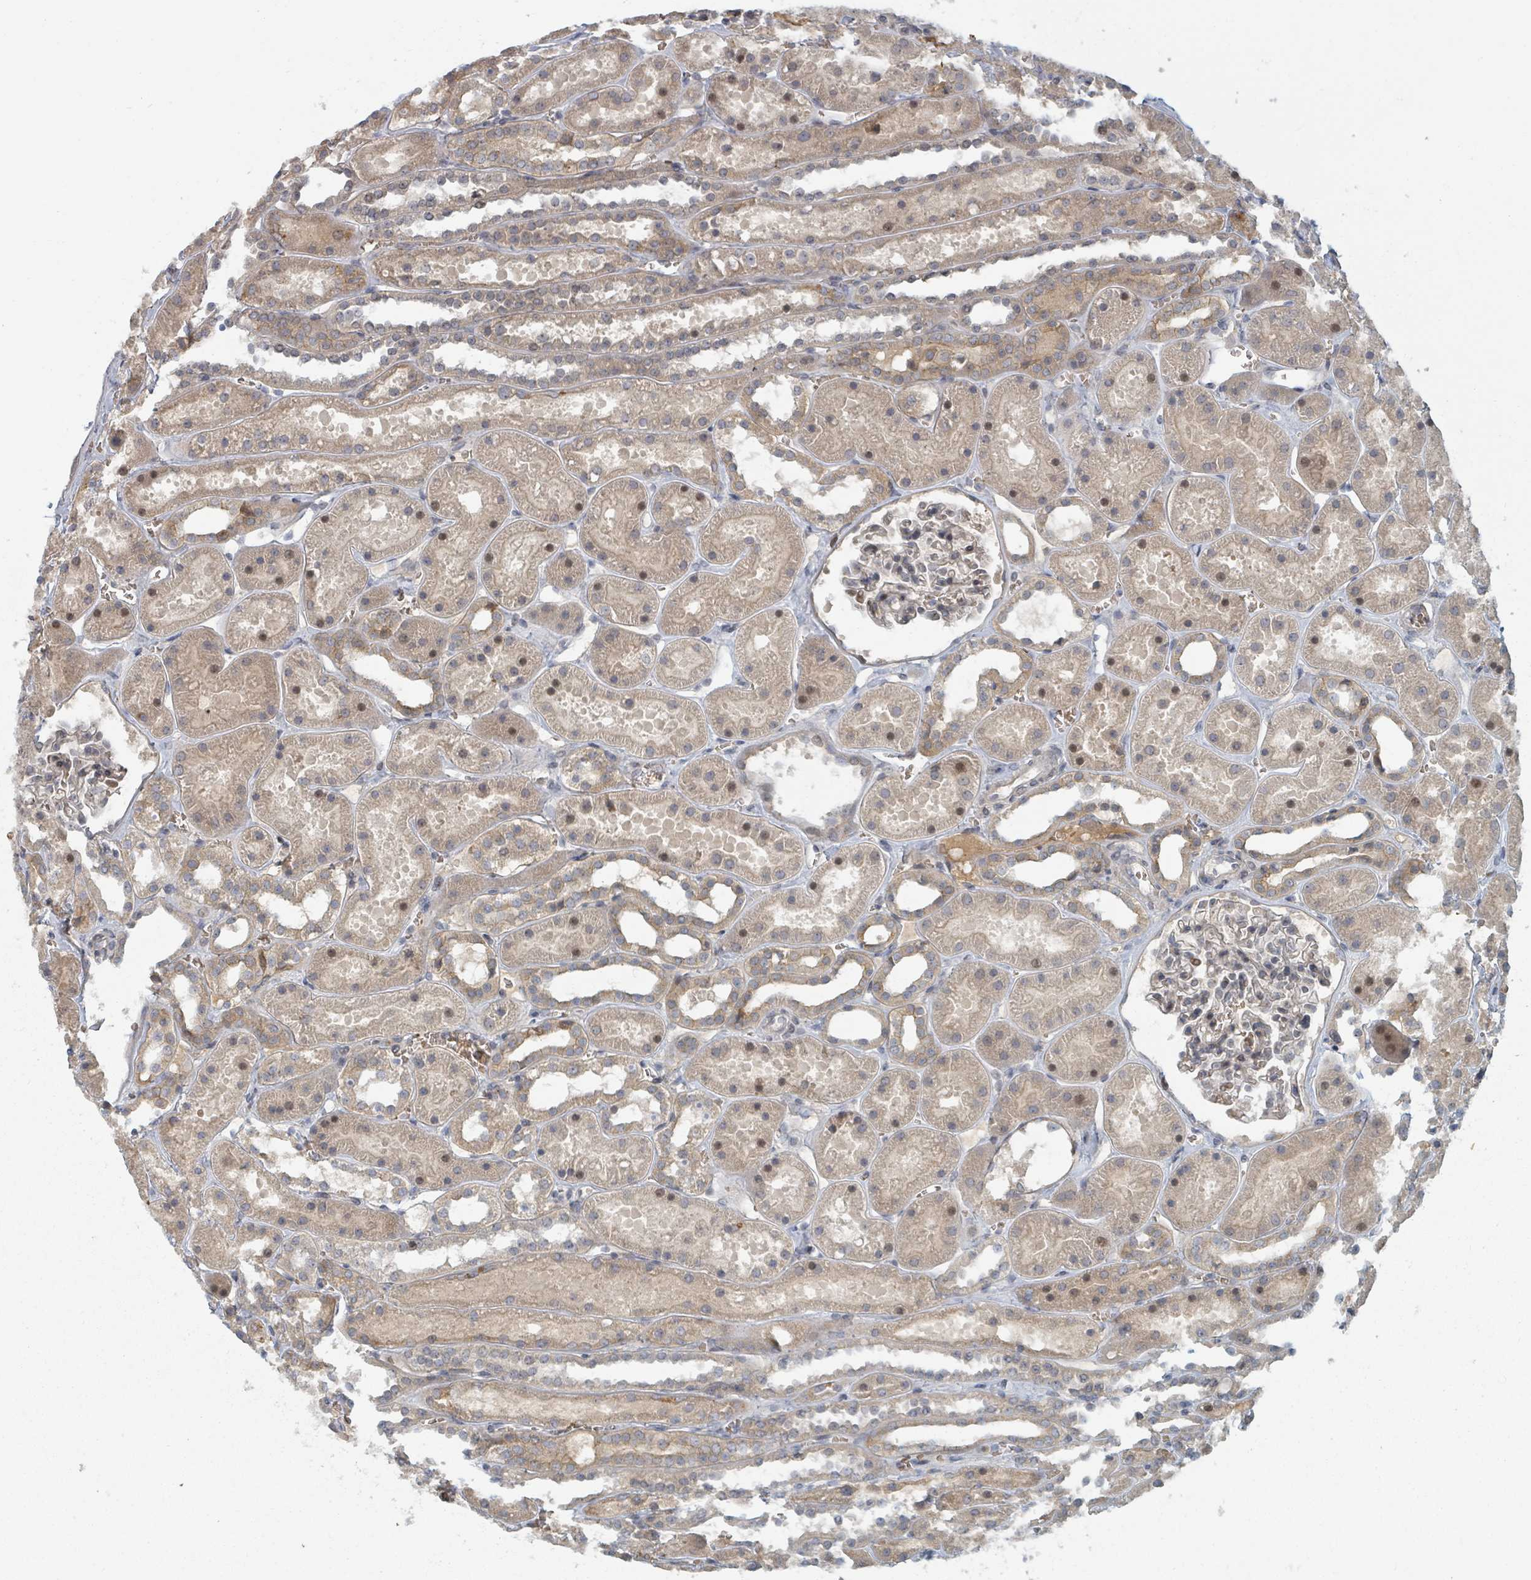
{"staining": {"intensity": "weak", "quantity": "<25%", "location": "cytoplasmic/membranous"}, "tissue": "kidney", "cell_type": "Cells in glomeruli", "image_type": "normal", "snomed": [{"axis": "morphology", "description": "Normal tissue, NOS"}, {"axis": "topography", "description": "Kidney"}], "caption": "Immunohistochemistry (IHC) photomicrograph of unremarkable human kidney stained for a protein (brown), which demonstrates no expression in cells in glomeruli.", "gene": "TRPC4AP", "patient": {"sex": "female", "age": 41}}